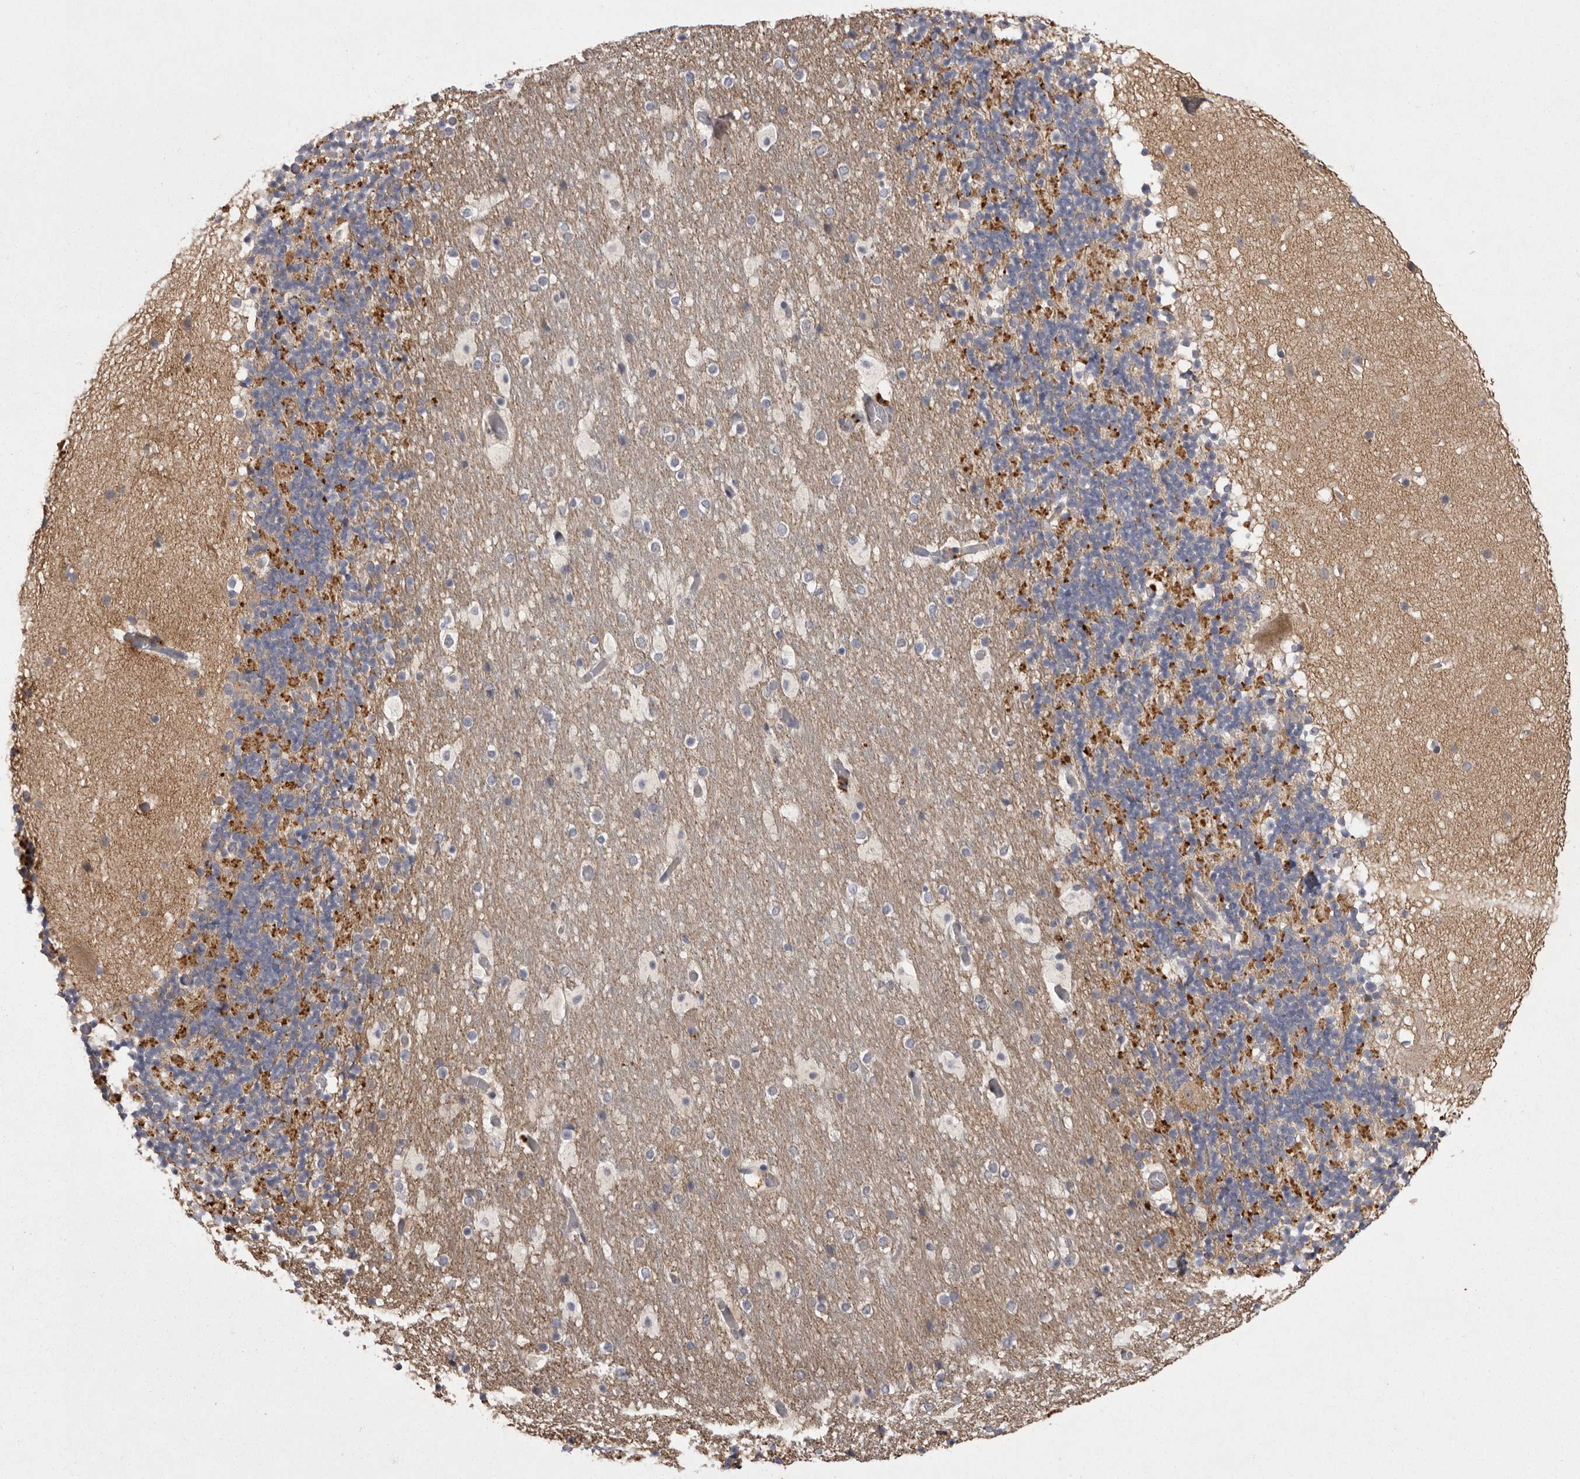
{"staining": {"intensity": "moderate", "quantity": ">75%", "location": "cytoplasmic/membranous"}, "tissue": "cerebellum", "cell_type": "Cells in granular layer", "image_type": "normal", "snomed": [{"axis": "morphology", "description": "Normal tissue, NOS"}, {"axis": "topography", "description": "Cerebellum"}], "caption": "There is medium levels of moderate cytoplasmic/membranous expression in cells in granular layer of unremarkable cerebellum, as demonstrated by immunohistochemical staining (brown color).", "gene": "WDR47", "patient": {"sex": "male", "age": 57}}